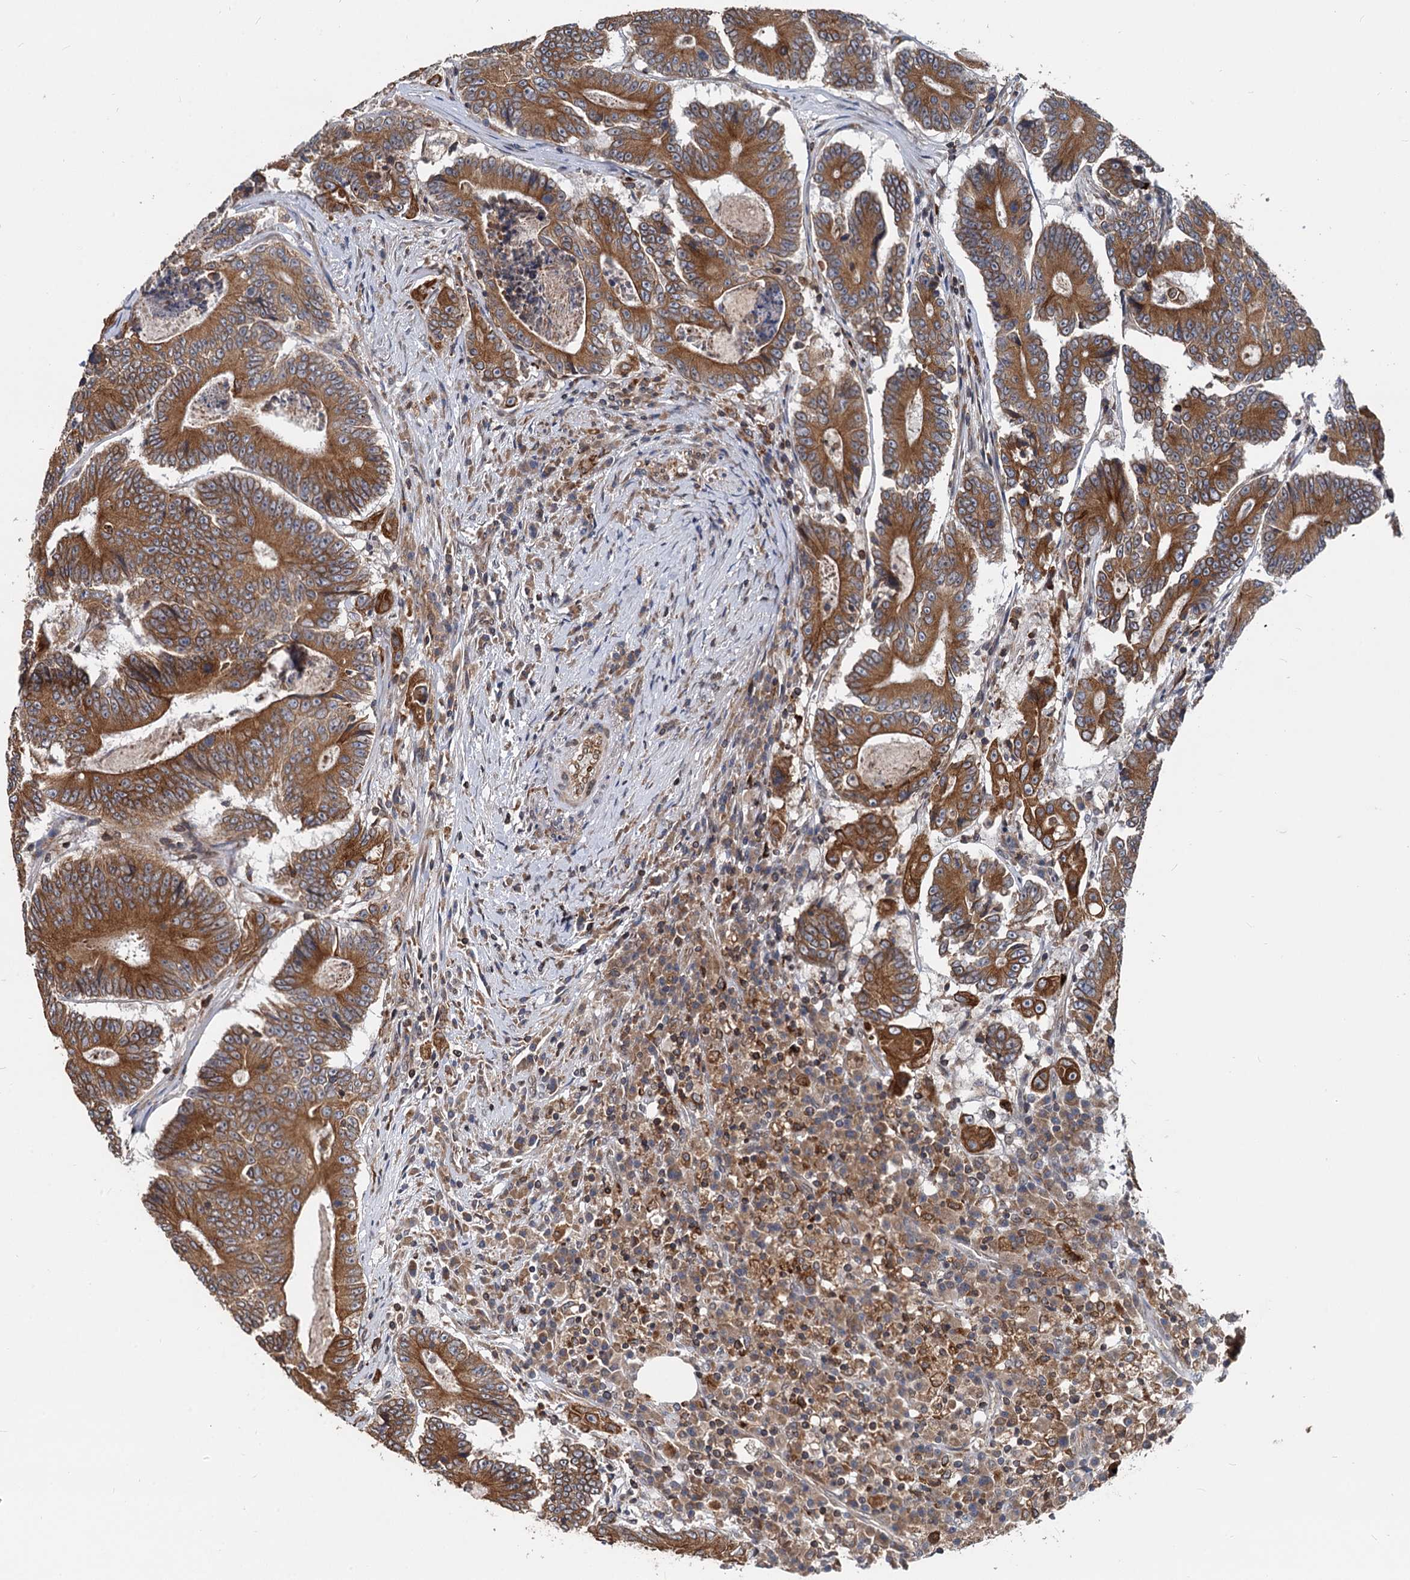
{"staining": {"intensity": "strong", "quantity": ">75%", "location": "cytoplasmic/membranous"}, "tissue": "colorectal cancer", "cell_type": "Tumor cells", "image_type": "cancer", "snomed": [{"axis": "morphology", "description": "Adenocarcinoma, NOS"}, {"axis": "topography", "description": "Colon"}], "caption": "Immunohistochemistry micrograph of neoplastic tissue: adenocarcinoma (colorectal) stained using immunohistochemistry (IHC) shows high levels of strong protein expression localized specifically in the cytoplasmic/membranous of tumor cells, appearing as a cytoplasmic/membranous brown color.", "gene": "STIM1", "patient": {"sex": "male", "age": 83}}